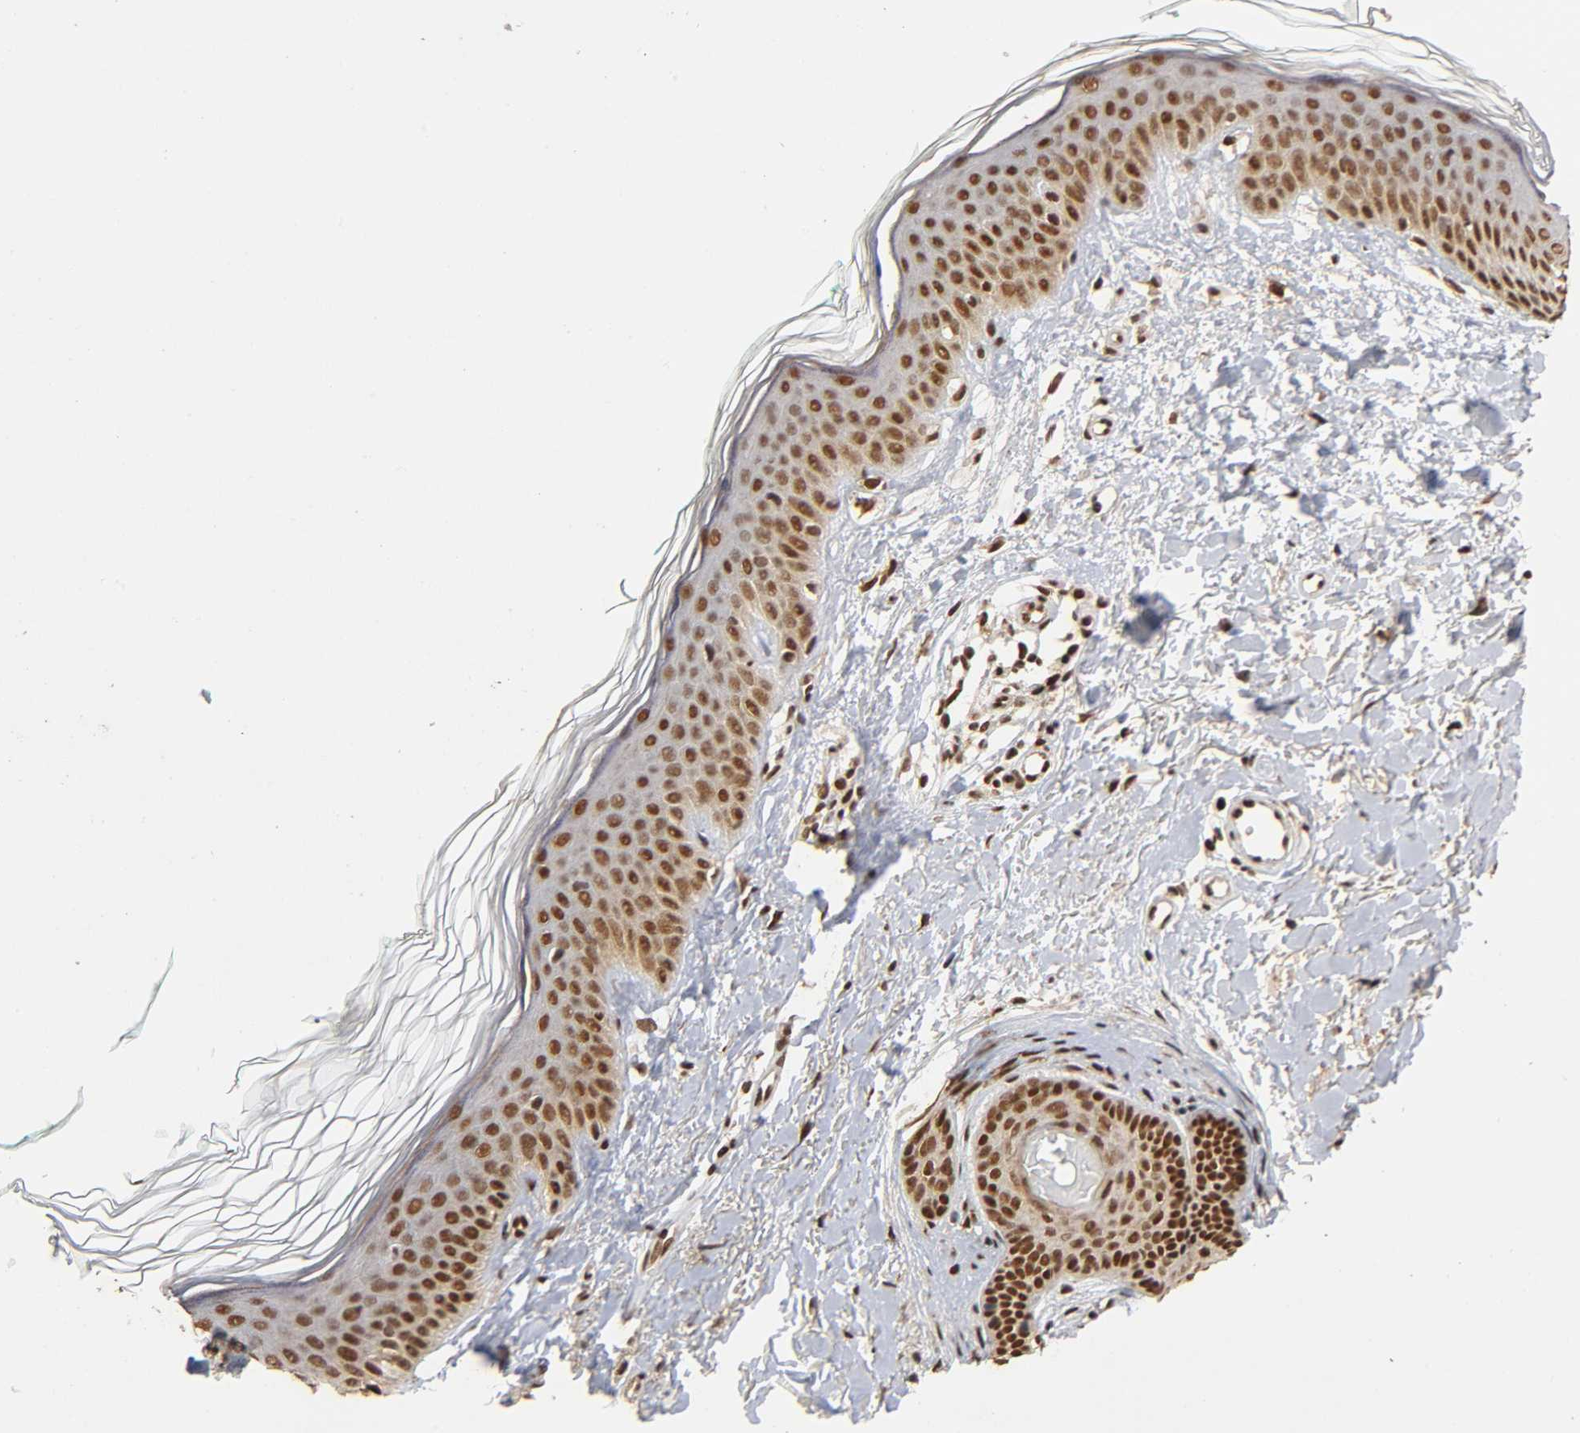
{"staining": {"intensity": "strong", "quantity": ">75%", "location": "nuclear"}, "tissue": "skin", "cell_type": "Fibroblasts", "image_type": "normal", "snomed": [{"axis": "morphology", "description": "Normal tissue, NOS"}, {"axis": "topography", "description": "Skin"}], "caption": "High-magnification brightfield microscopy of unremarkable skin stained with DAB (3,3'-diaminobenzidine) (brown) and counterstained with hematoxylin (blue). fibroblasts exhibit strong nuclear positivity is identified in about>75% of cells.", "gene": "ZNF384", "patient": {"sex": "male", "age": 71}}